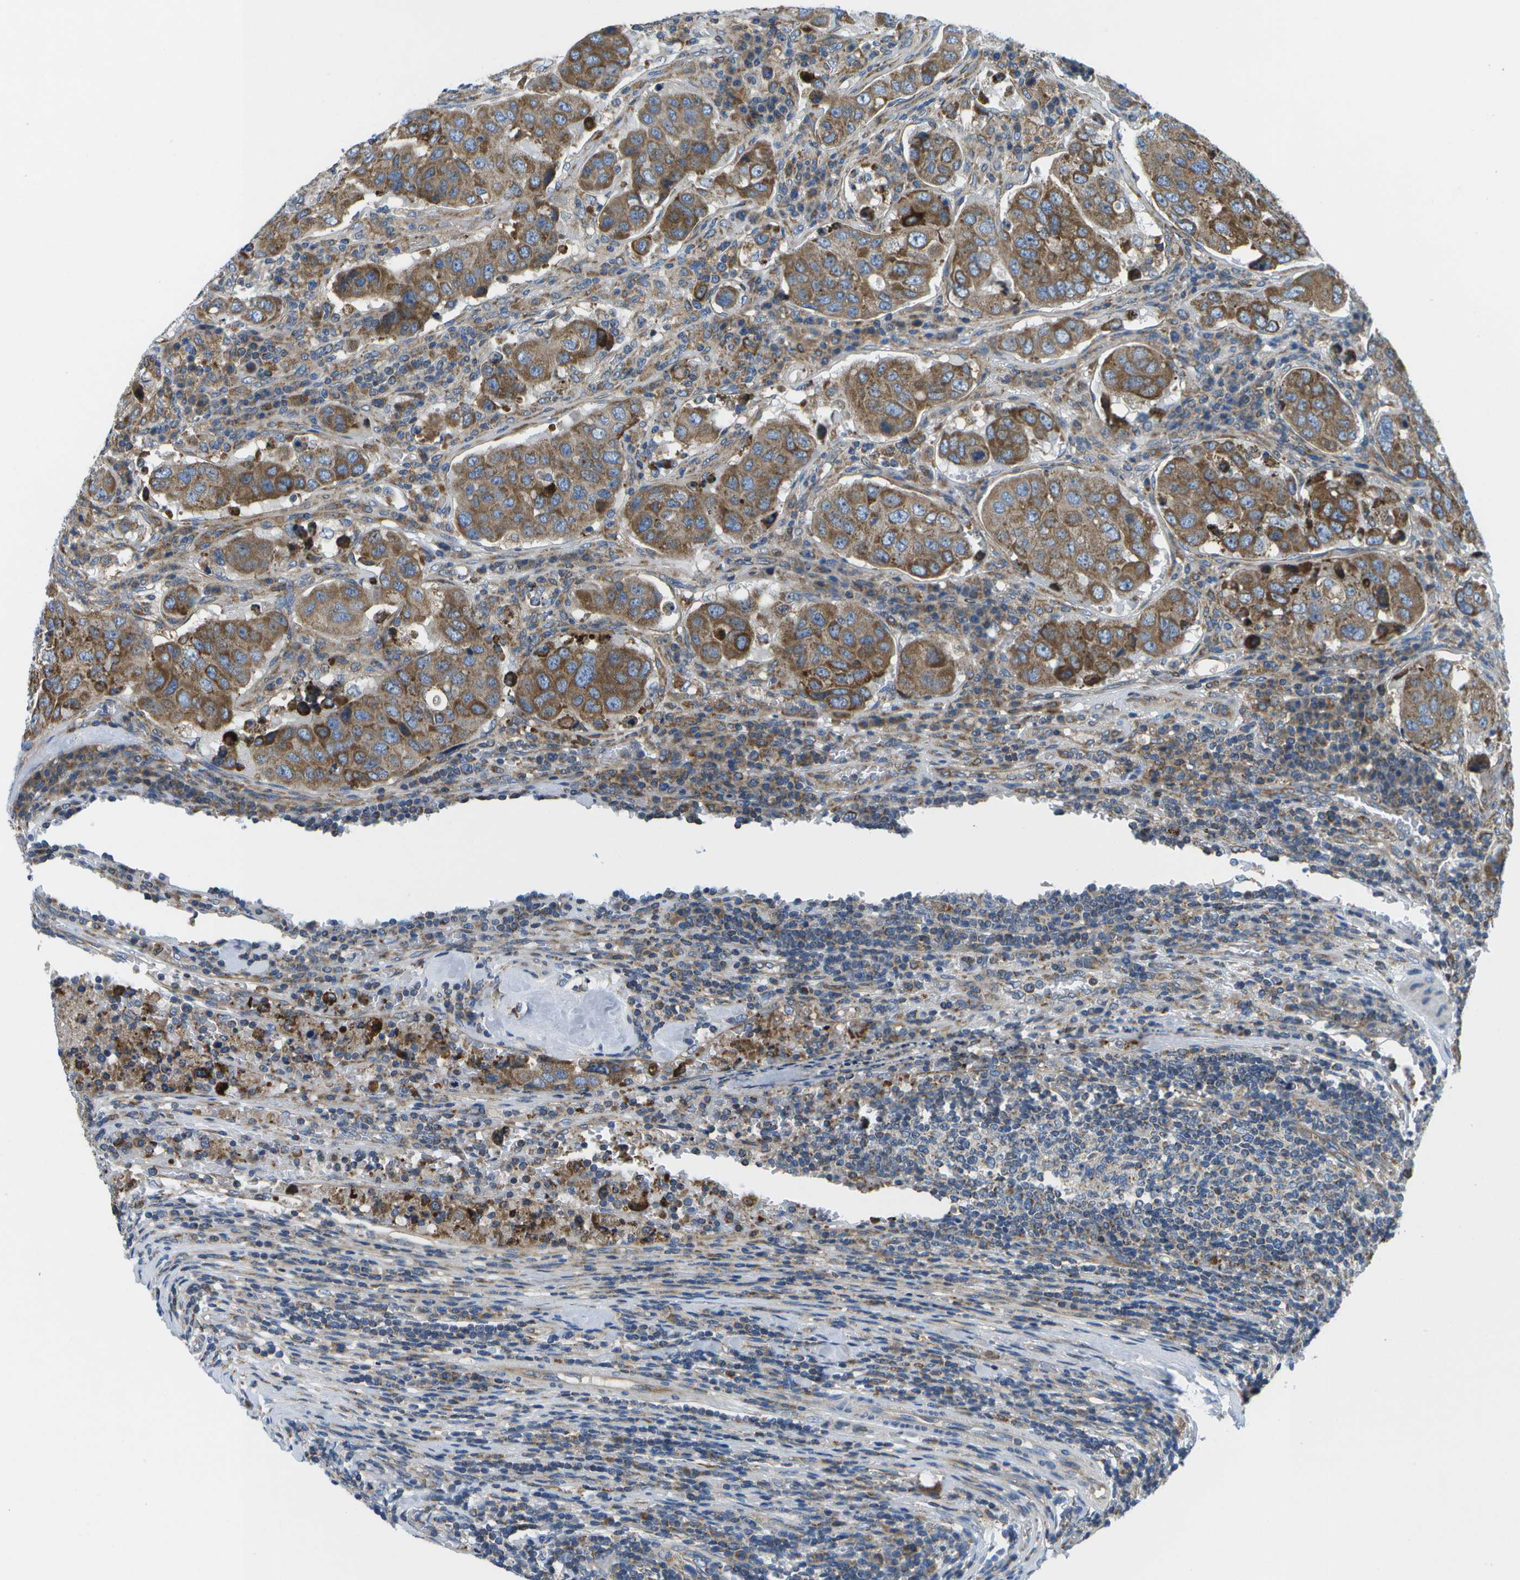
{"staining": {"intensity": "strong", "quantity": ">75%", "location": "cytoplasmic/membranous"}, "tissue": "urothelial cancer", "cell_type": "Tumor cells", "image_type": "cancer", "snomed": [{"axis": "morphology", "description": "Urothelial carcinoma, High grade"}, {"axis": "topography", "description": "Lymph node"}, {"axis": "topography", "description": "Urinary bladder"}], "caption": "High-magnification brightfield microscopy of urothelial carcinoma (high-grade) stained with DAB (brown) and counterstained with hematoxylin (blue). tumor cells exhibit strong cytoplasmic/membranous expression is appreciated in approximately>75% of cells.", "gene": "GDF5", "patient": {"sex": "male", "age": 51}}